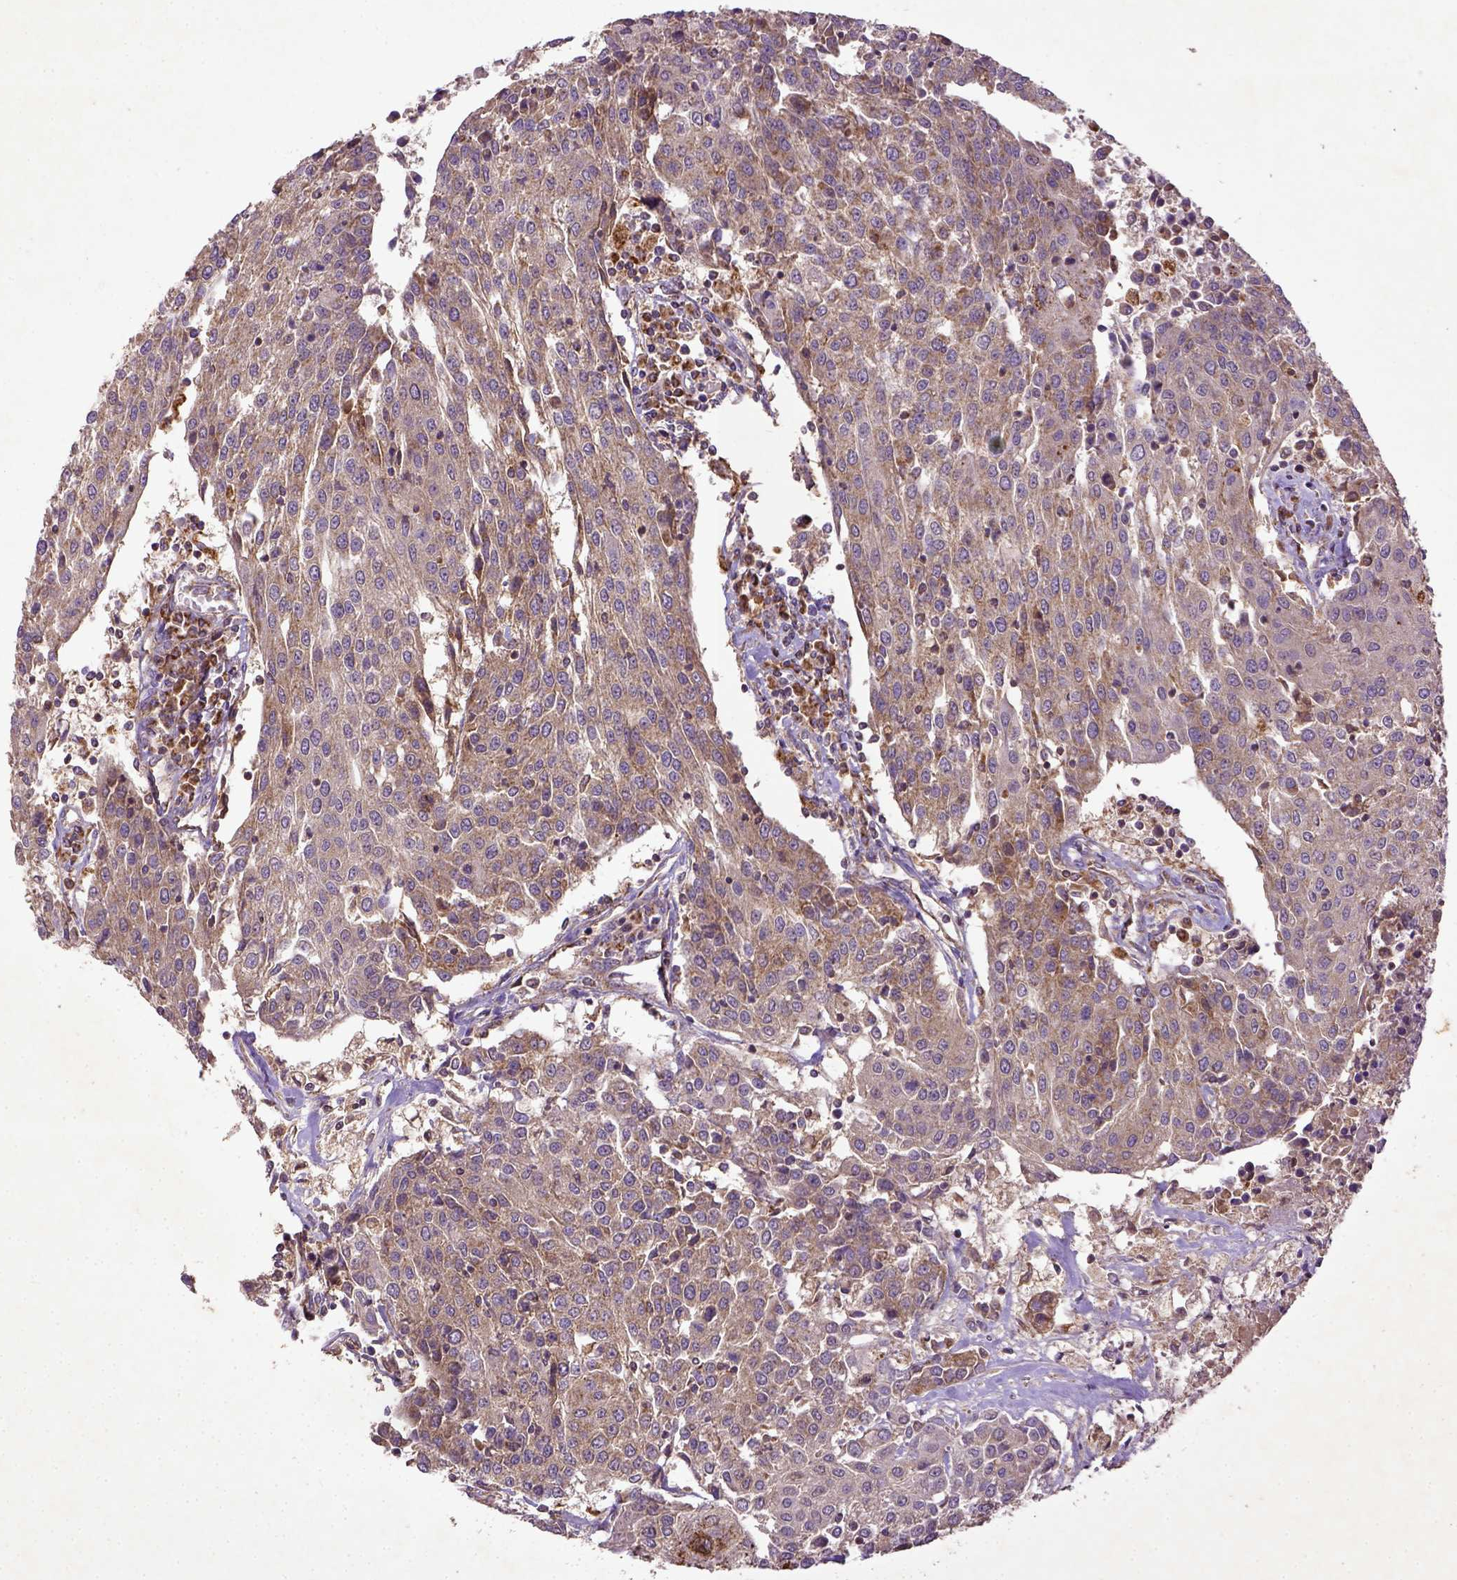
{"staining": {"intensity": "weak", "quantity": ">75%", "location": "cytoplasmic/membranous"}, "tissue": "urothelial cancer", "cell_type": "Tumor cells", "image_type": "cancer", "snomed": [{"axis": "morphology", "description": "Urothelial carcinoma, High grade"}, {"axis": "topography", "description": "Urinary bladder"}], "caption": "A histopathology image of urothelial cancer stained for a protein exhibits weak cytoplasmic/membranous brown staining in tumor cells.", "gene": "MT-CO1", "patient": {"sex": "female", "age": 85}}